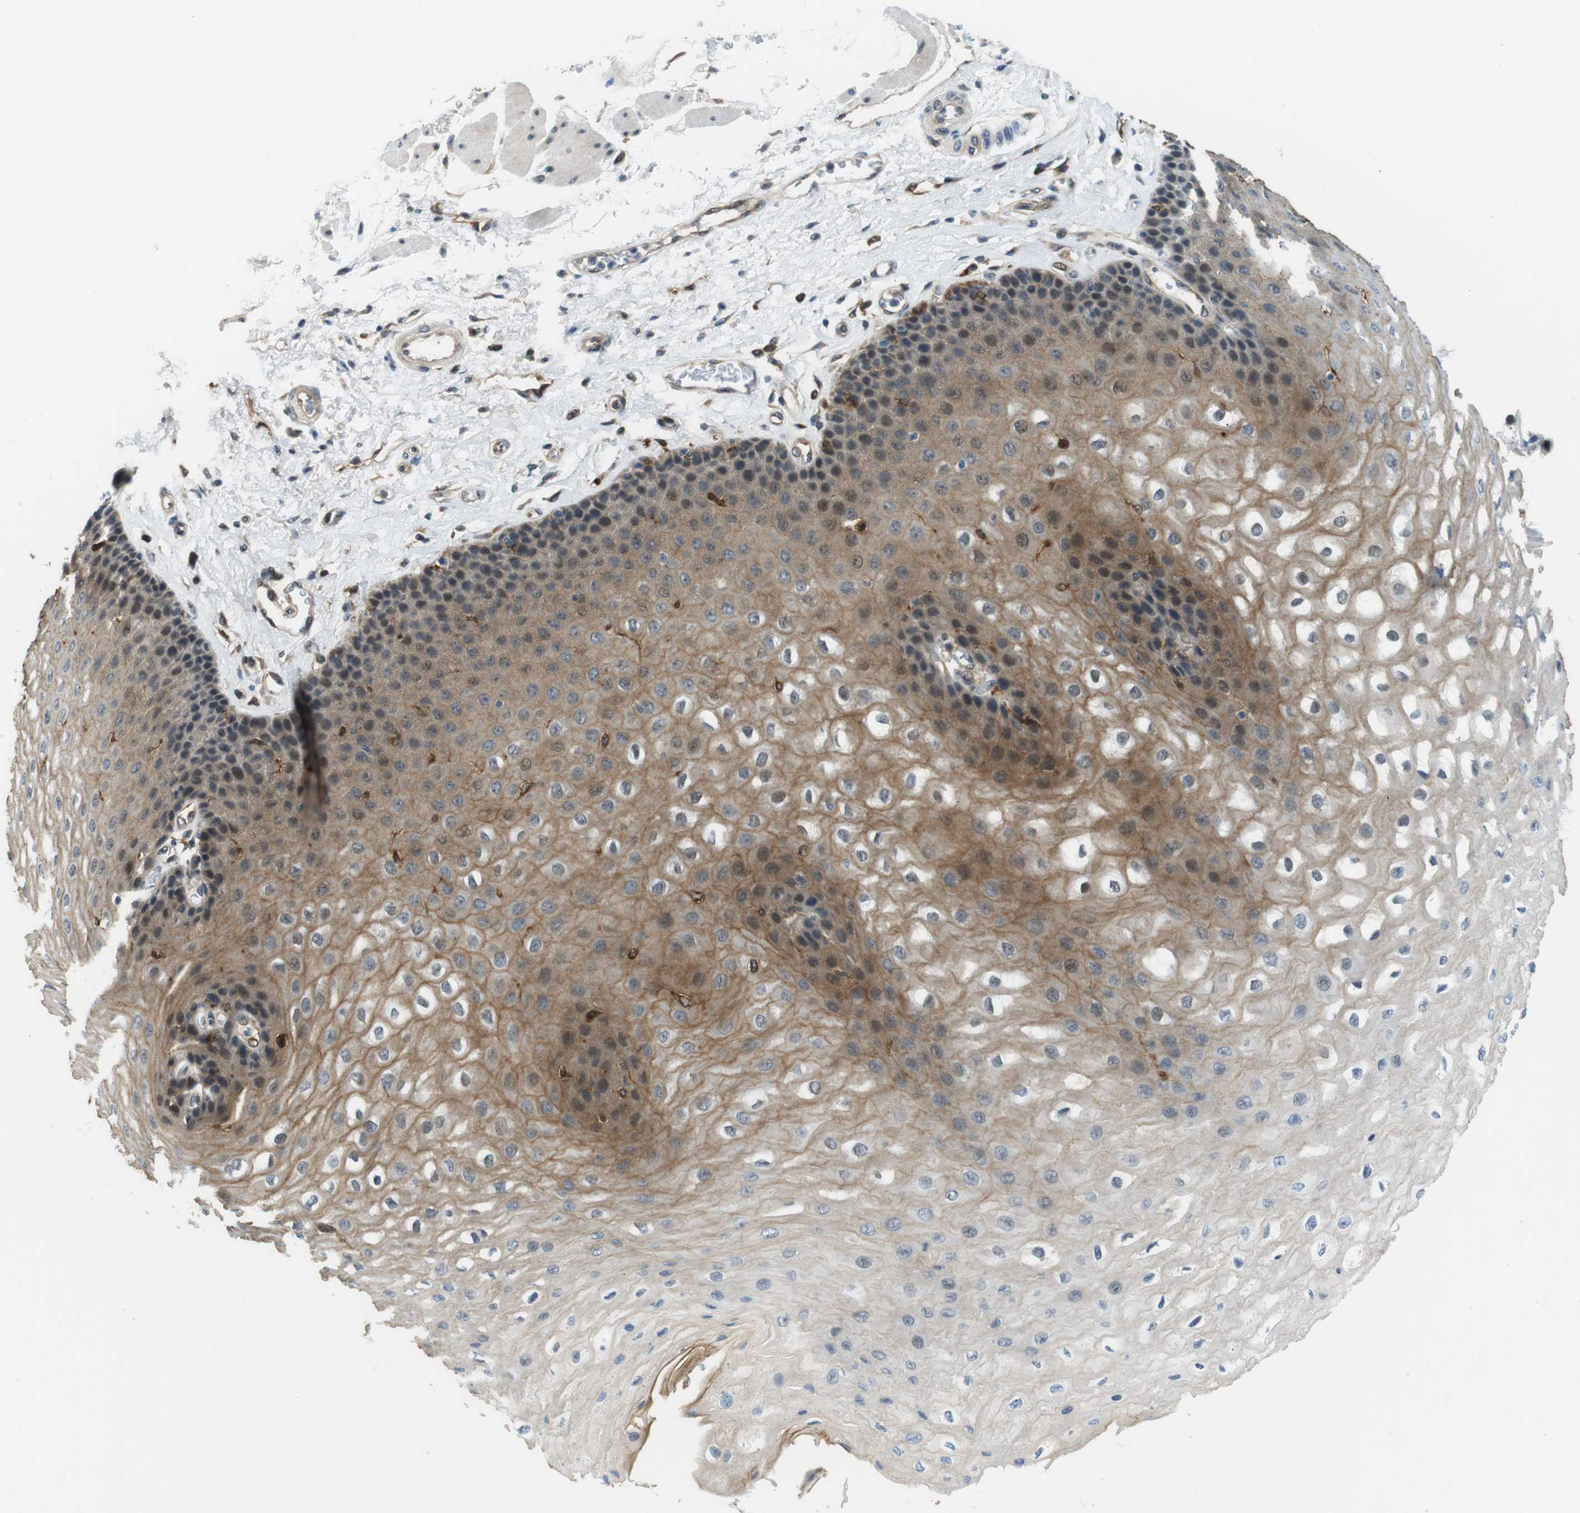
{"staining": {"intensity": "moderate", "quantity": "25%-75%", "location": "cytoplasmic/membranous"}, "tissue": "esophagus", "cell_type": "Squamous epithelial cells", "image_type": "normal", "snomed": [{"axis": "morphology", "description": "Normal tissue, NOS"}, {"axis": "topography", "description": "Esophagus"}], "caption": "Immunohistochemical staining of unremarkable esophagus displays 25%-75% levels of moderate cytoplasmic/membranous protein staining in approximately 25%-75% of squamous epithelial cells.", "gene": "PALD1", "patient": {"sex": "female", "age": 72}}